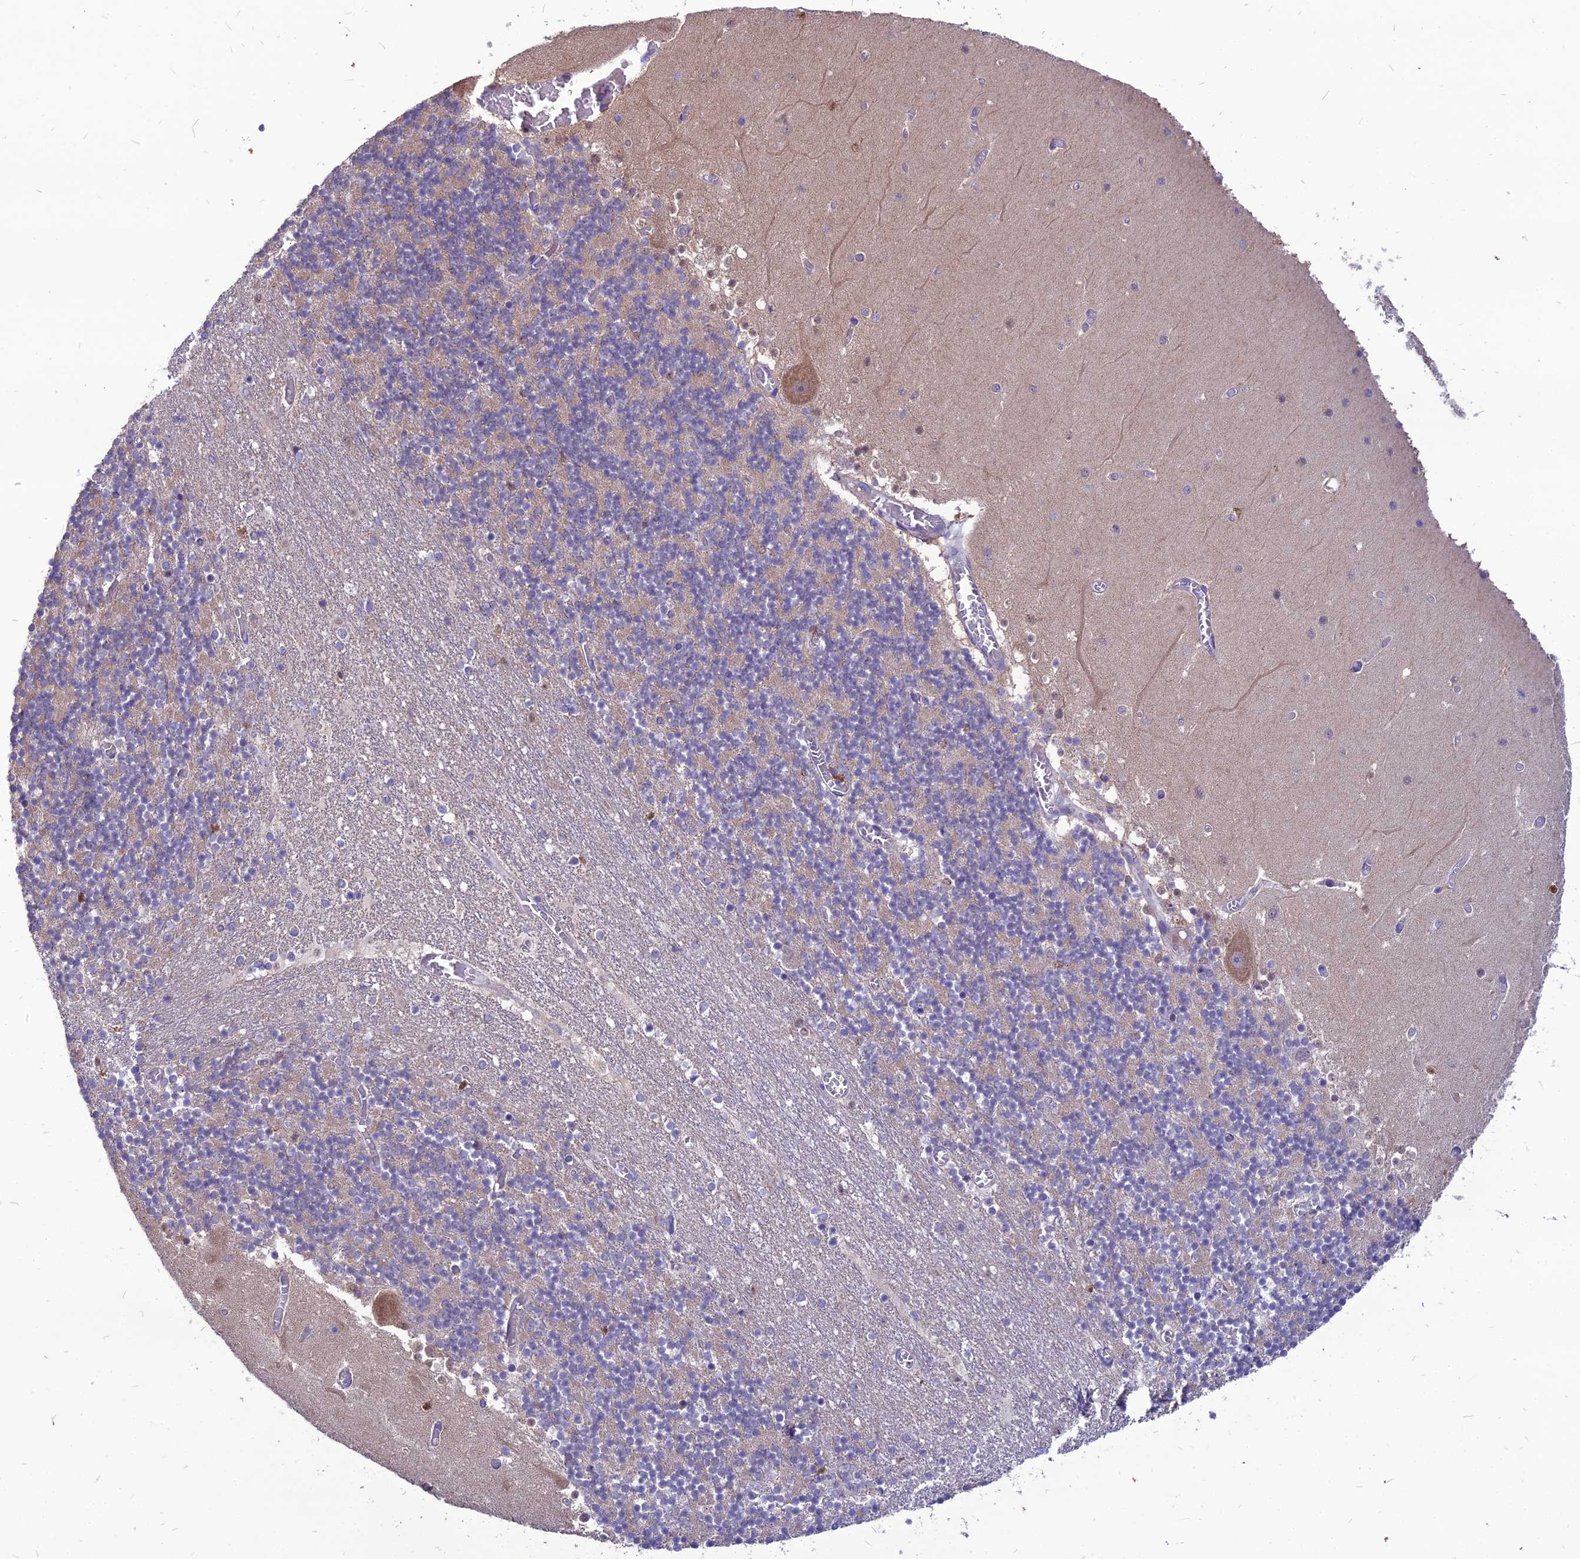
{"staining": {"intensity": "negative", "quantity": "none", "location": "none"}, "tissue": "cerebellum", "cell_type": "Cells in granular layer", "image_type": "normal", "snomed": [{"axis": "morphology", "description": "Normal tissue, NOS"}, {"axis": "topography", "description": "Cerebellum"}], "caption": "IHC of normal cerebellum reveals no staining in cells in granular layer. (DAB immunohistochemistry with hematoxylin counter stain).", "gene": "PCED1B", "patient": {"sex": "female", "age": 28}}